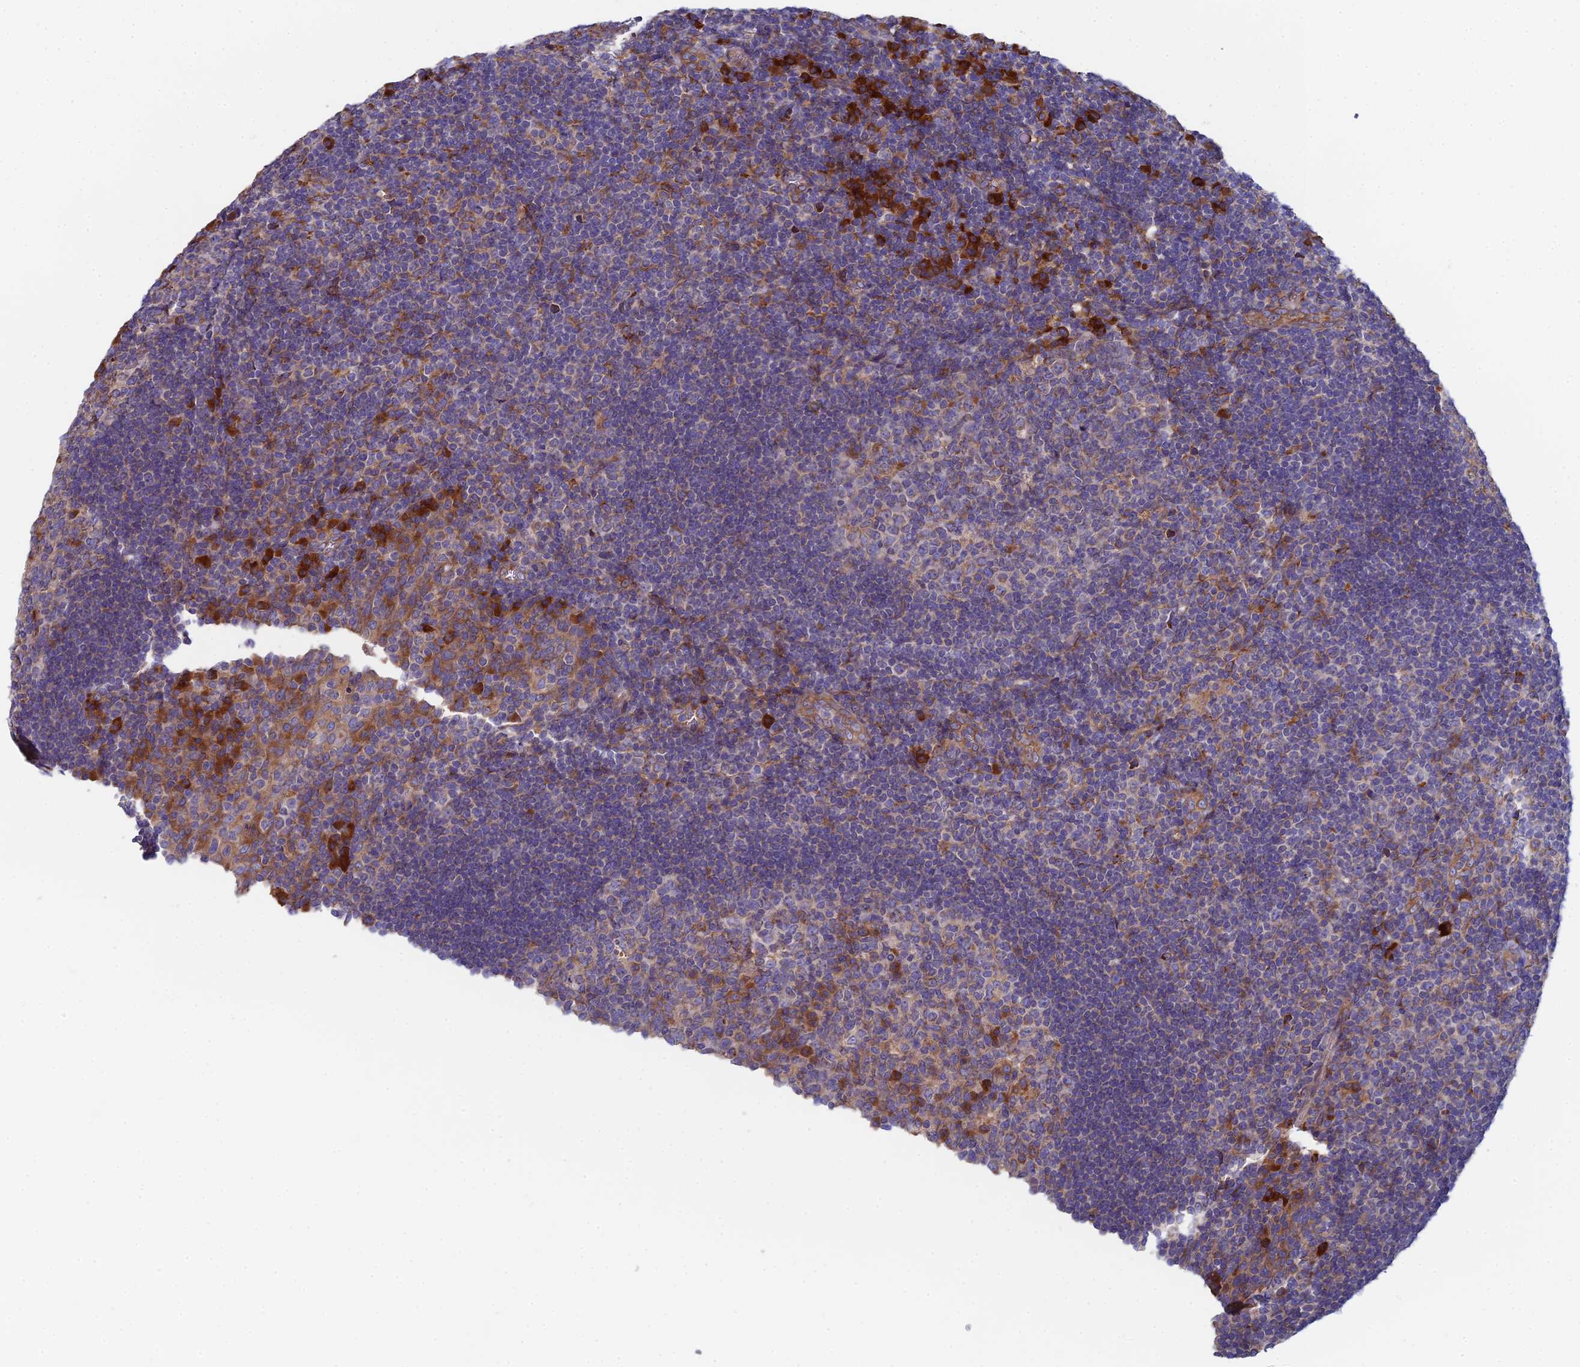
{"staining": {"intensity": "moderate", "quantity": "<25%", "location": "cytoplasmic/membranous"}, "tissue": "tonsil", "cell_type": "Germinal center cells", "image_type": "normal", "snomed": [{"axis": "morphology", "description": "Normal tissue, NOS"}, {"axis": "topography", "description": "Tonsil"}], "caption": "High-magnification brightfield microscopy of benign tonsil stained with DAB (3,3'-diaminobenzidine) (brown) and counterstained with hematoxylin (blue). germinal center cells exhibit moderate cytoplasmic/membranous staining is appreciated in approximately<25% of cells. The staining is performed using DAB brown chromogen to label protein expression. The nuclei are counter-stained blue using hematoxylin.", "gene": "CLCN3", "patient": {"sex": "male", "age": 17}}